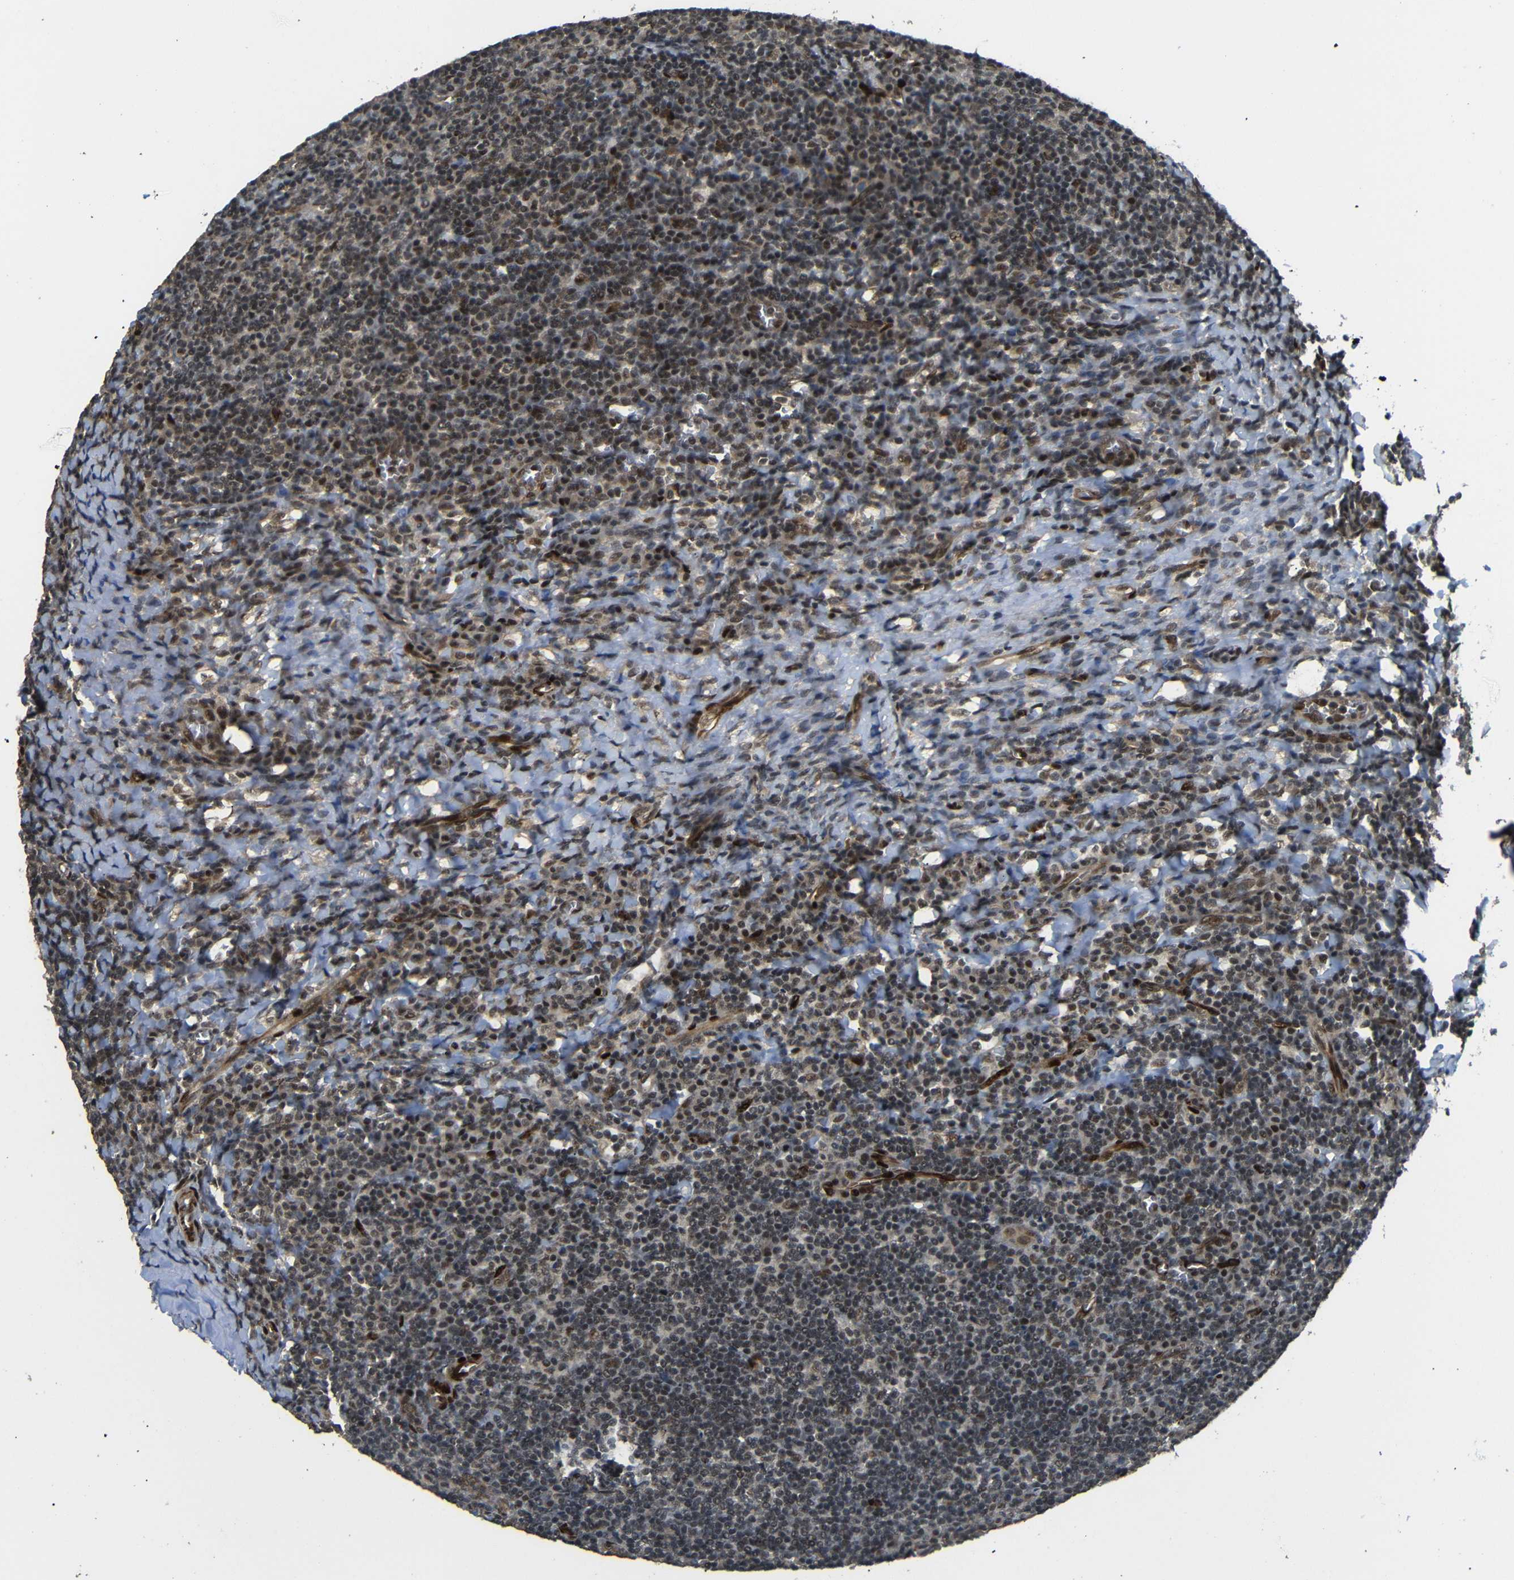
{"staining": {"intensity": "moderate", "quantity": ">75%", "location": "cytoplasmic/membranous,nuclear"}, "tissue": "tonsil", "cell_type": "Germinal center cells", "image_type": "normal", "snomed": [{"axis": "morphology", "description": "Normal tissue, NOS"}, {"axis": "topography", "description": "Tonsil"}], "caption": "Germinal center cells demonstrate medium levels of moderate cytoplasmic/membranous,nuclear positivity in about >75% of cells in normal tonsil. The protein is stained brown, and the nuclei are stained in blue (DAB (3,3'-diaminobenzidine) IHC with brightfield microscopy, high magnification).", "gene": "TBX2", "patient": {"sex": "male", "age": 37}}